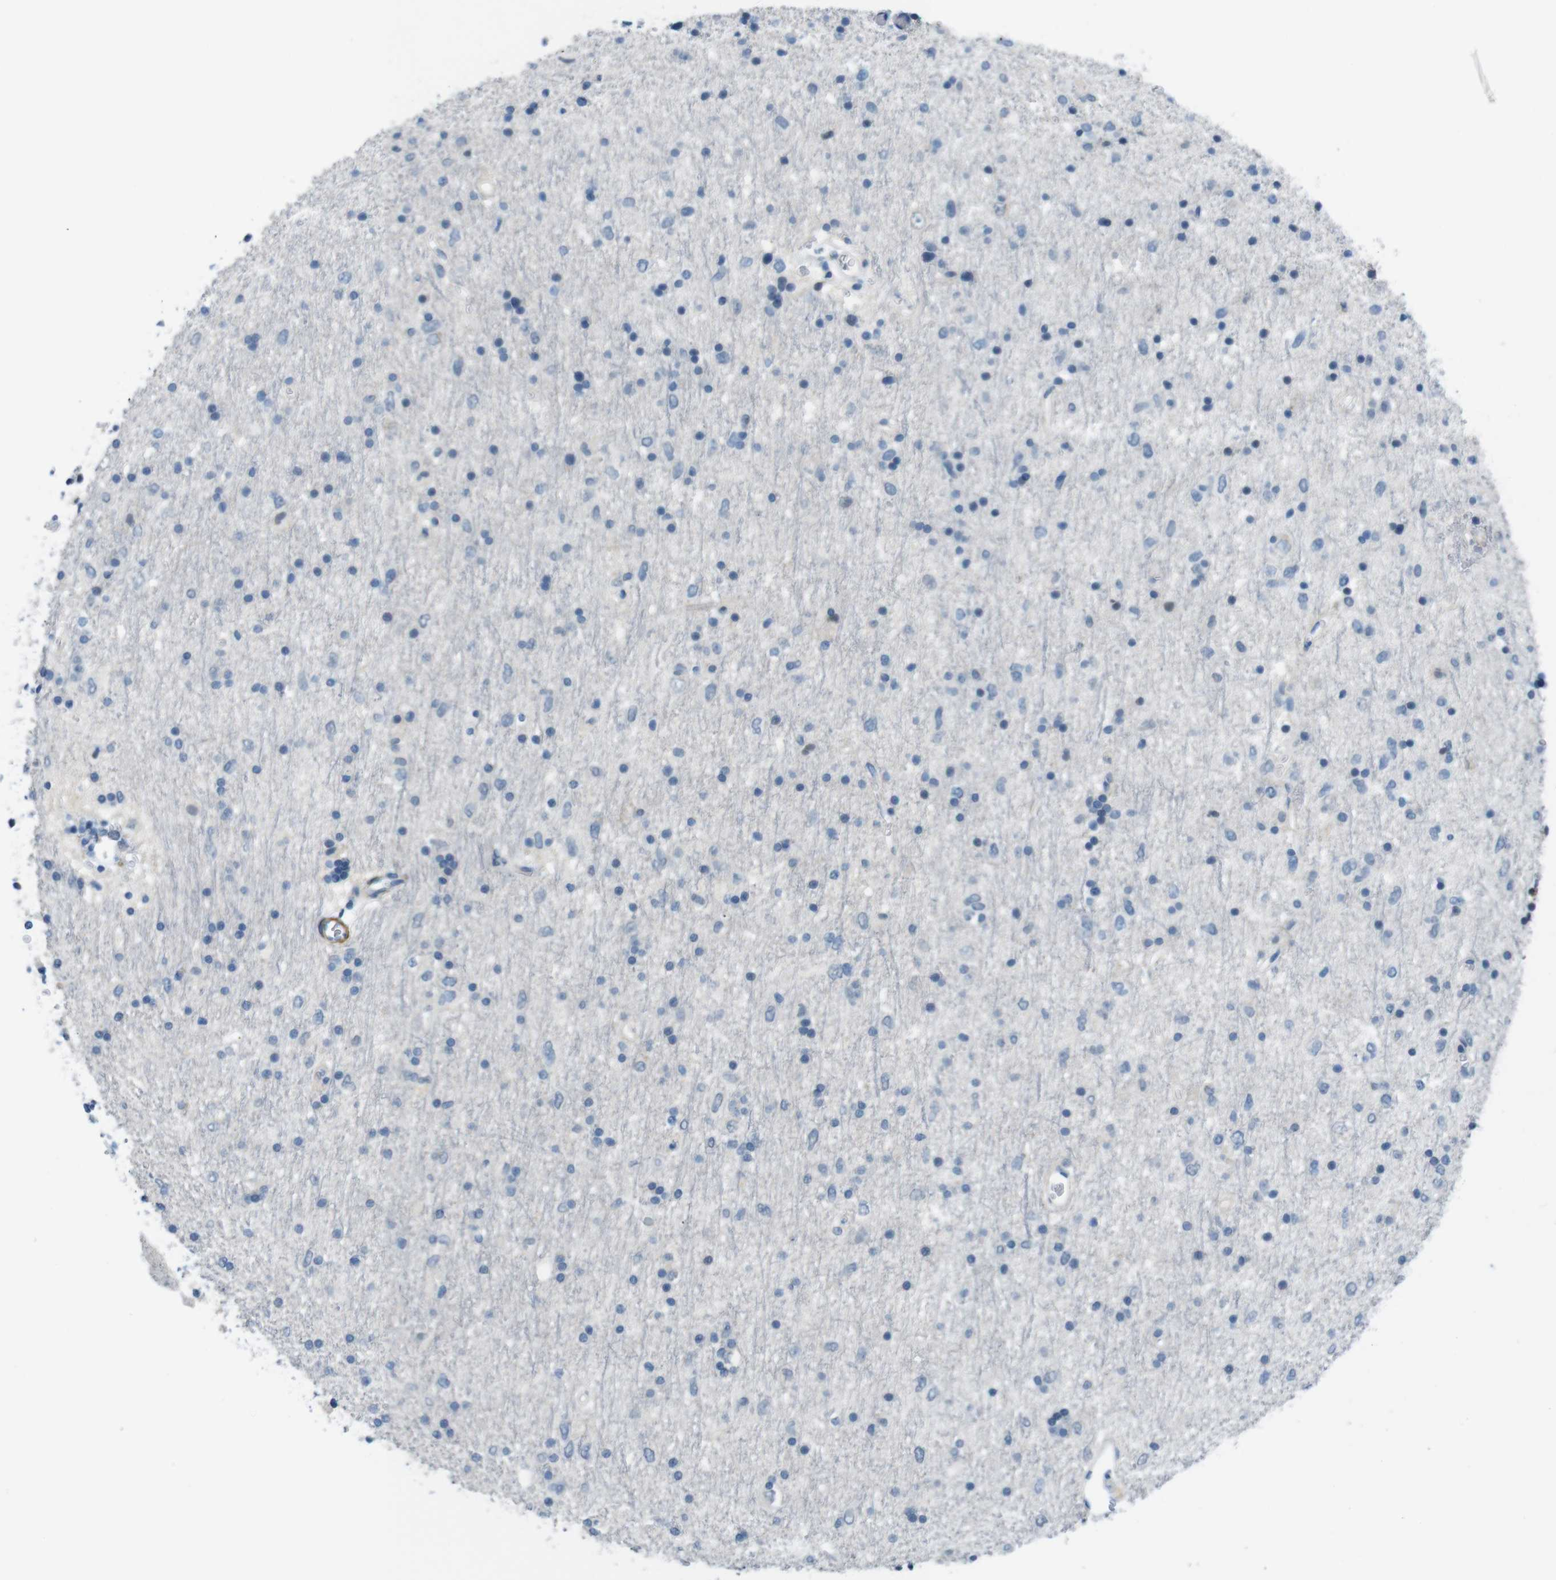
{"staining": {"intensity": "negative", "quantity": "none", "location": "none"}, "tissue": "glioma", "cell_type": "Tumor cells", "image_type": "cancer", "snomed": [{"axis": "morphology", "description": "Glioma, malignant, Low grade"}, {"axis": "topography", "description": "Brain"}], "caption": "A histopathology image of human glioma is negative for staining in tumor cells.", "gene": "HRH2", "patient": {"sex": "male", "age": 77}}